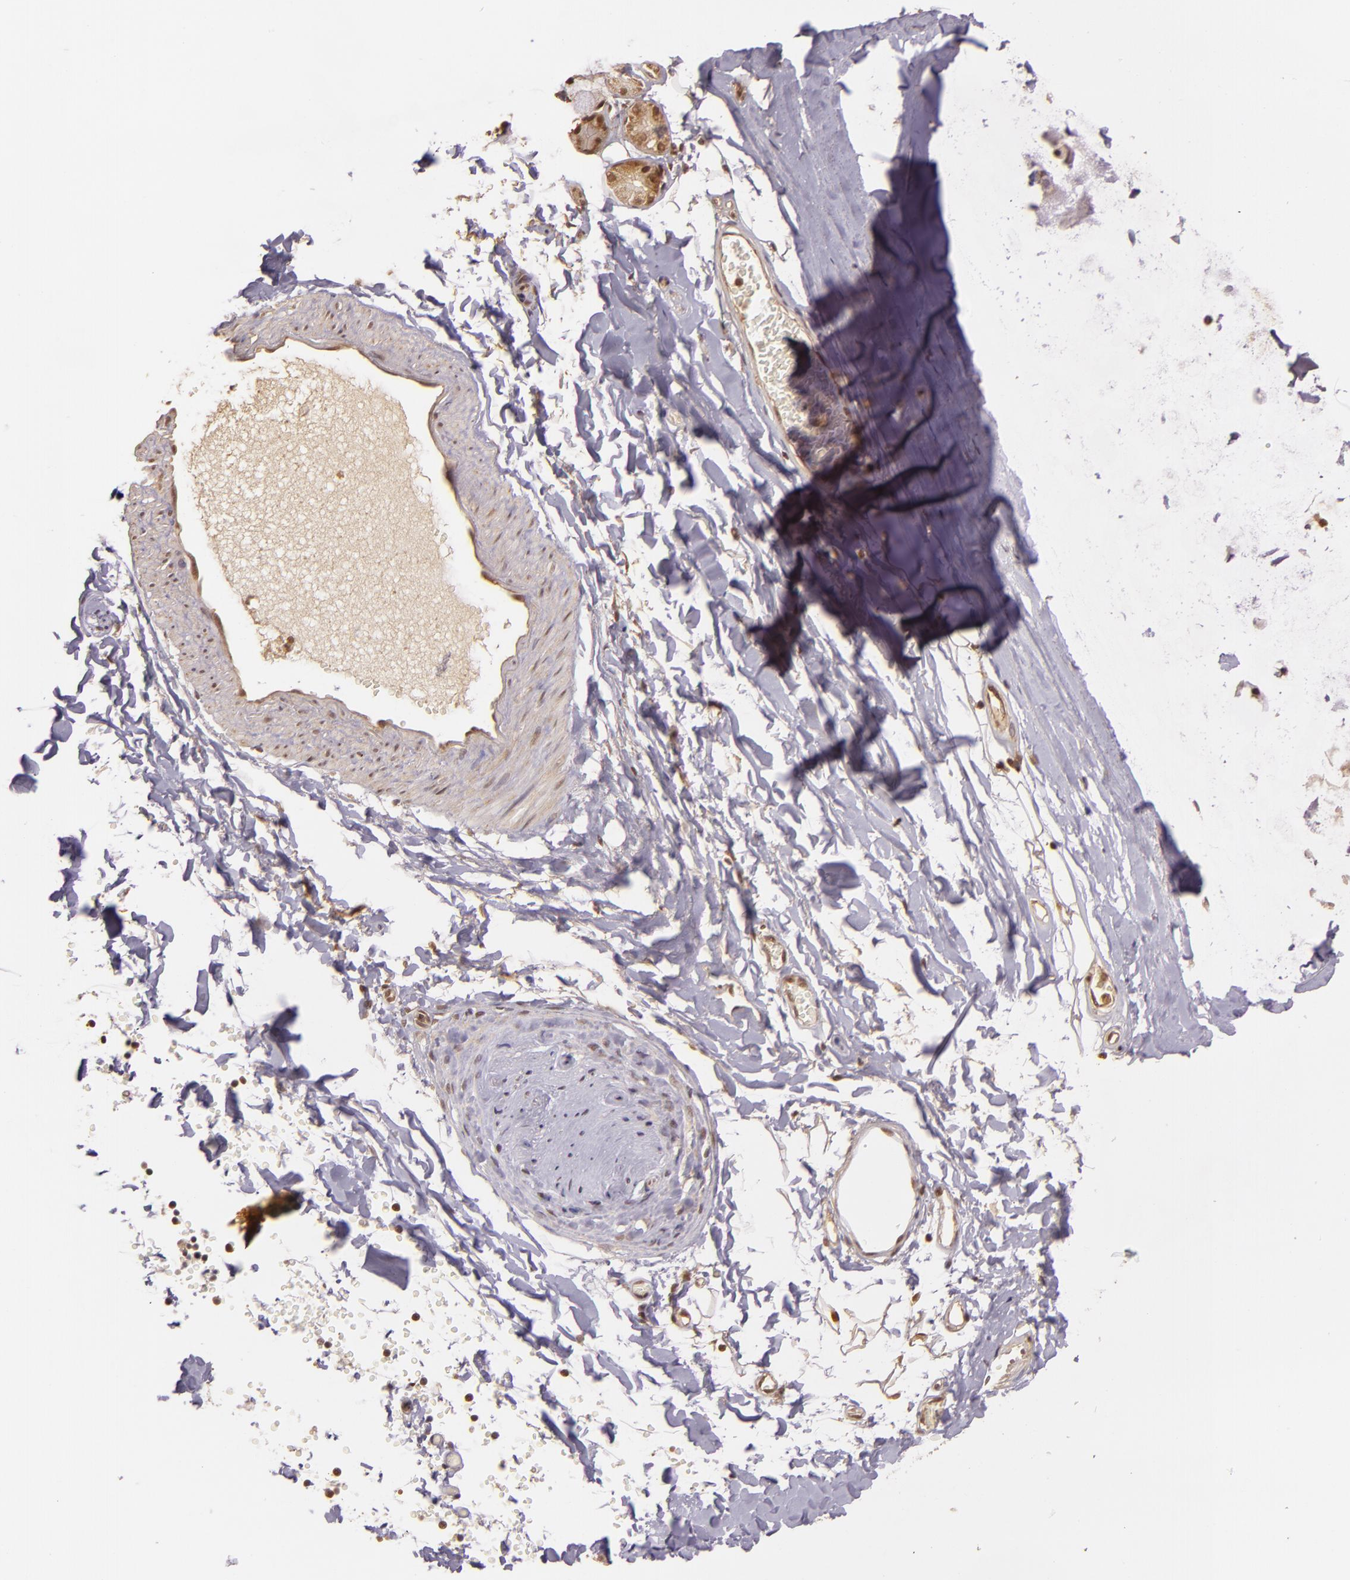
{"staining": {"intensity": "moderate", "quantity": ">75%", "location": "cytoplasmic/membranous,nuclear"}, "tissue": "adipose tissue", "cell_type": "Adipocytes", "image_type": "normal", "snomed": [{"axis": "morphology", "description": "Normal tissue, NOS"}, {"axis": "topography", "description": "Bronchus"}, {"axis": "topography", "description": "Lung"}], "caption": "This image shows IHC staining of unremarkable adipose tissue, with medium moderate cytoplasmic/membranous,nuclear expression in approximately >75% of adipocytes.", "gene": "TXNRD2", "patient": {"sex": "female", "age": 56}}